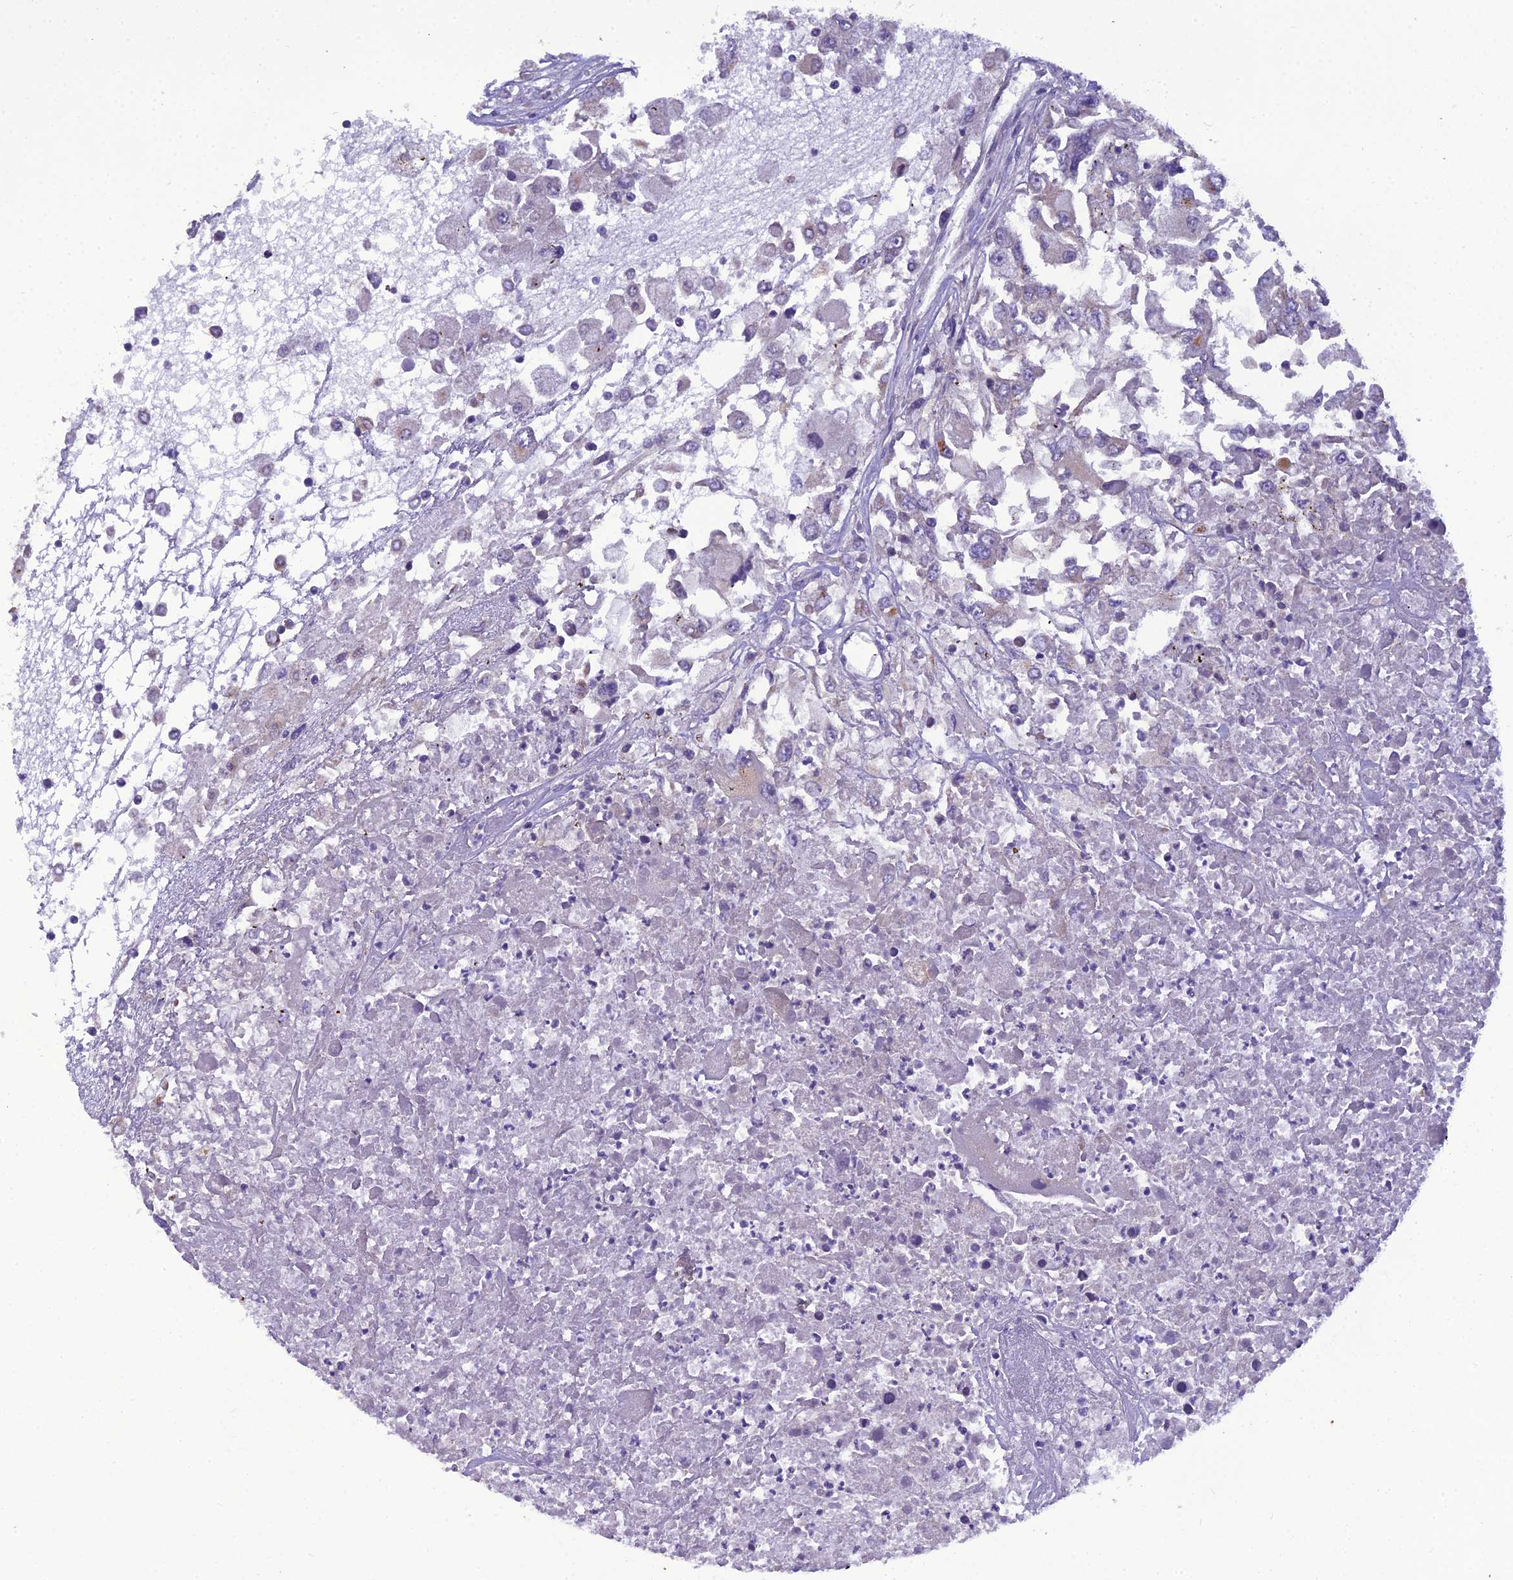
{"staining": {"intensity": "weak", "quantity": "<25%", "location": "cytoplasmic/membranous"}, "tissue": "renal cancer", "cell_type": "Tumor cells", "image_type": "cancer", "snomed": [{"axis": "morphology", "description": "Adenocarcinoma, NOS"}, {"axis": "topography", "description": "Kidney"}], "caption": "Protein analysis of renal cancer exhibits no significant positivity in tumor cells.", "gene": "GOLPH3", "patient": {"sex": "female", "age": 52}}